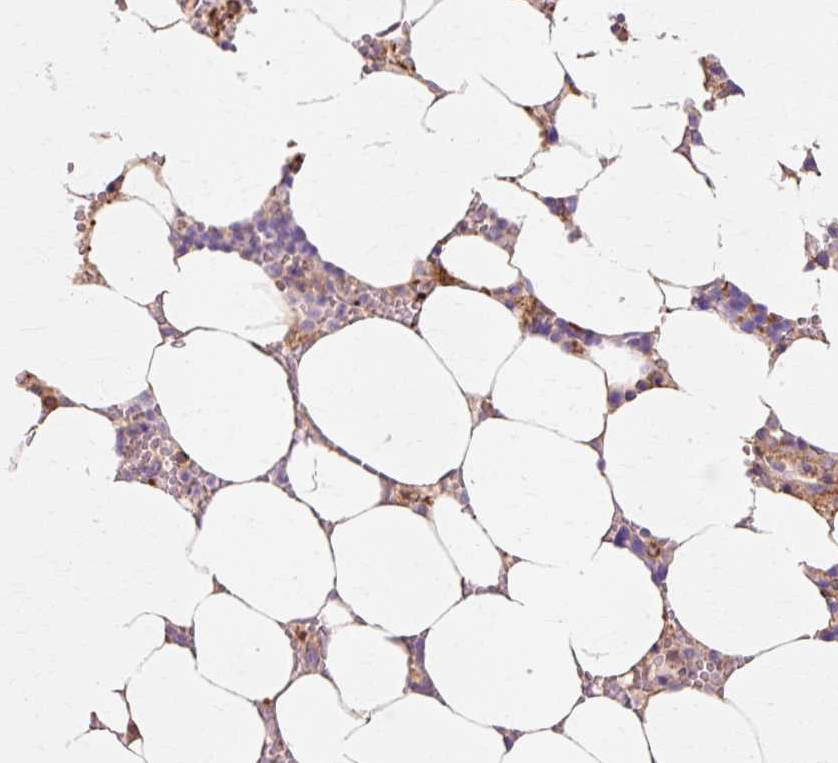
{"staining": {"intensity": "strong", "quantity": "<25%", "location": "cytoplasmic/membranous"}, "tissue": "bone marrow", "cell_type": "Hematopoietic cells", "image_type": "normal", "snomed": [{"axis": "morphology", "description": "Normal tissue, NOS"}, {"axis": "topography", "description": "Bone marrow"}], "caption": "Protein expression analysis of benign human bone marrow reveals strong cytoplasmic/membranous expression in about <25% of hematopoietic cells. The staining is performed using DAB brown chromogen to label protein expression. The nuclei are counter-stained blue using hematoxylin.", "gene": "GPX1", "patient": {"sex": "male", "age": 64}}